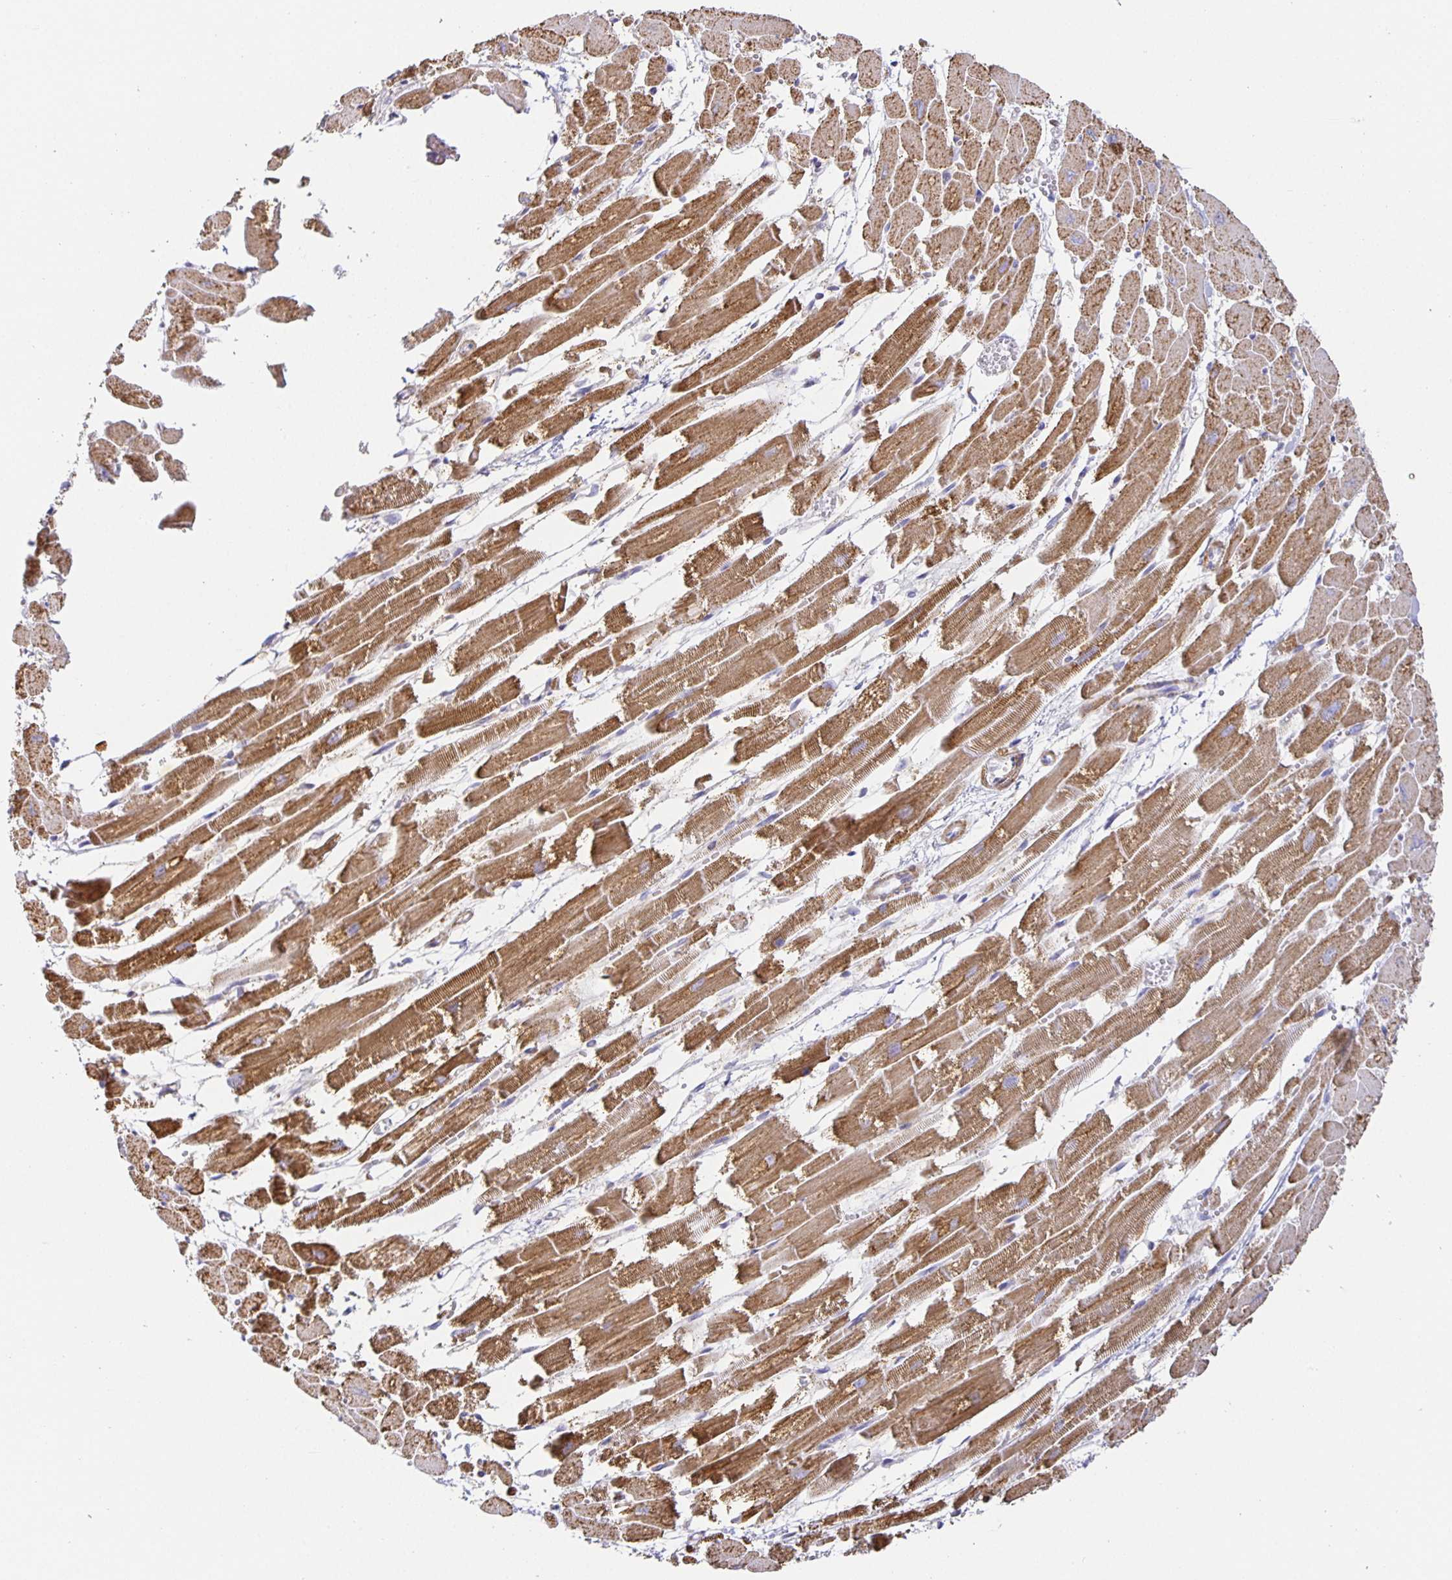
{"staining": {"intensity": "moderate", "quantity": ">75%", "location": "cytoplasmic/membranous"}, "tissue": "heart muscle", "cell_type": "Cardiomyocytes", "image_type": "normal", "snomed": [{"axis": "morphology", "description": "Normal tissue, NOS"}, {"axis": "topography", "description": "Heart"}], "caption": "IHC micrograph of unremarkable heart muscle stained for a protein (brown), which shows medium levels of moderate cytoplasmic/membranous positivity in about >75% of cardiomyocytes.", "gene": "FLRT3", "patient": {"sex": "female", "age": 52}}